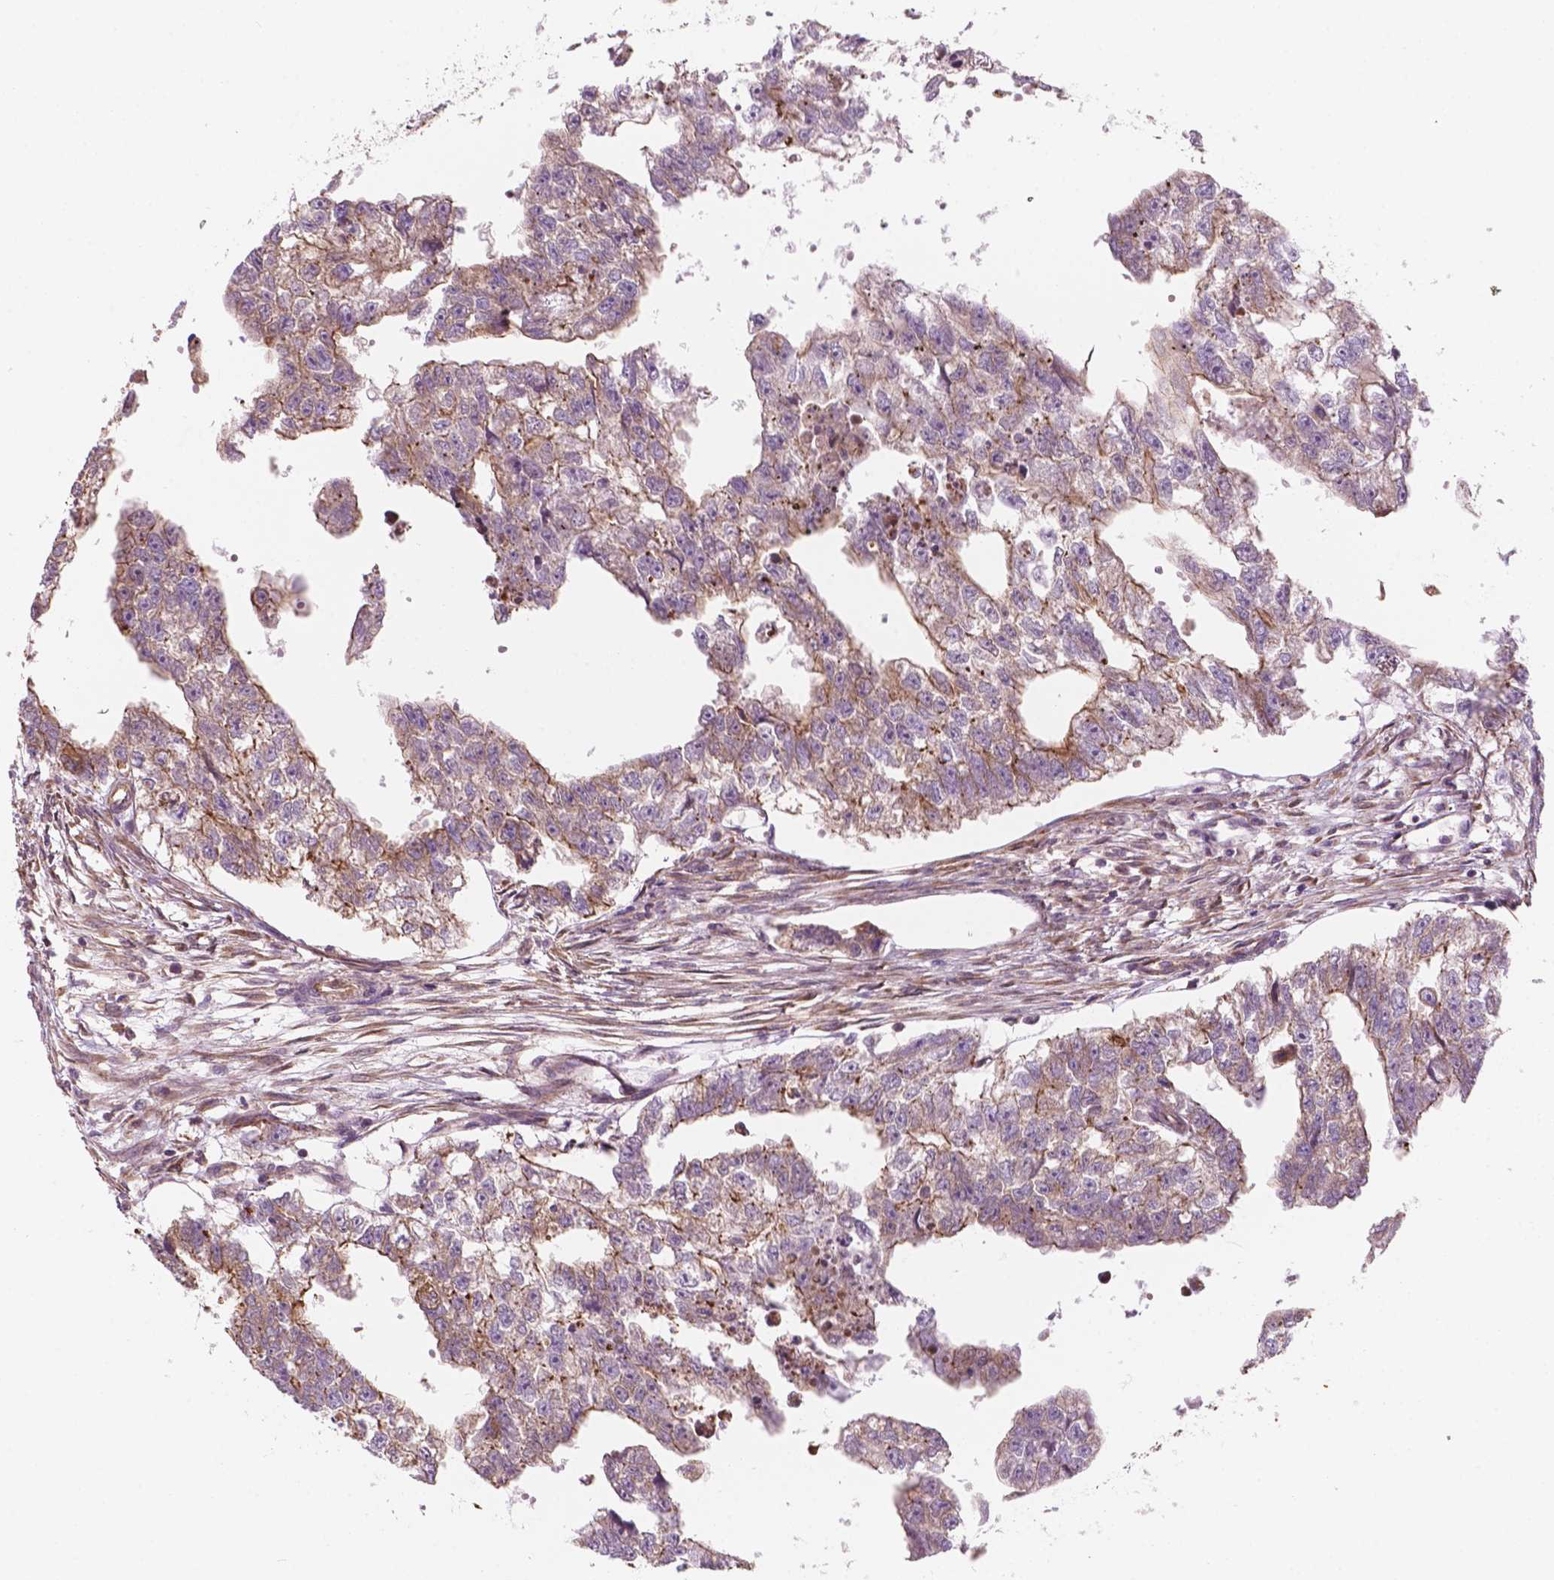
{"staining": {"intensity": "moderate", "quantity": "<25%", "location": "cytoplasmic/membranous"}, "tissue": "testis cancer", "cell_type": "Tumor cells", "image_type": "cancer", "snomed": [{"axis": "morphology", "description": "Carcinoma, Embryonal, NOS"}, {"axis": "morphology", "description": "Teratoma, malignant, NOS"}, {"axis": "topography", "description": "Testis"}], "caption": "Brown immunohistochemical staining in human testis cancer (embryonal carcinoma) reveals moderate cytoplasmic/membranous positivity in about <25% of tumor cells. (DAB (3,3'-diaminobenzidine) IHC with brightfield microscopy, high magnification).", "gene": "SURF4", "patient": {"sex": "male", "age": 44}}